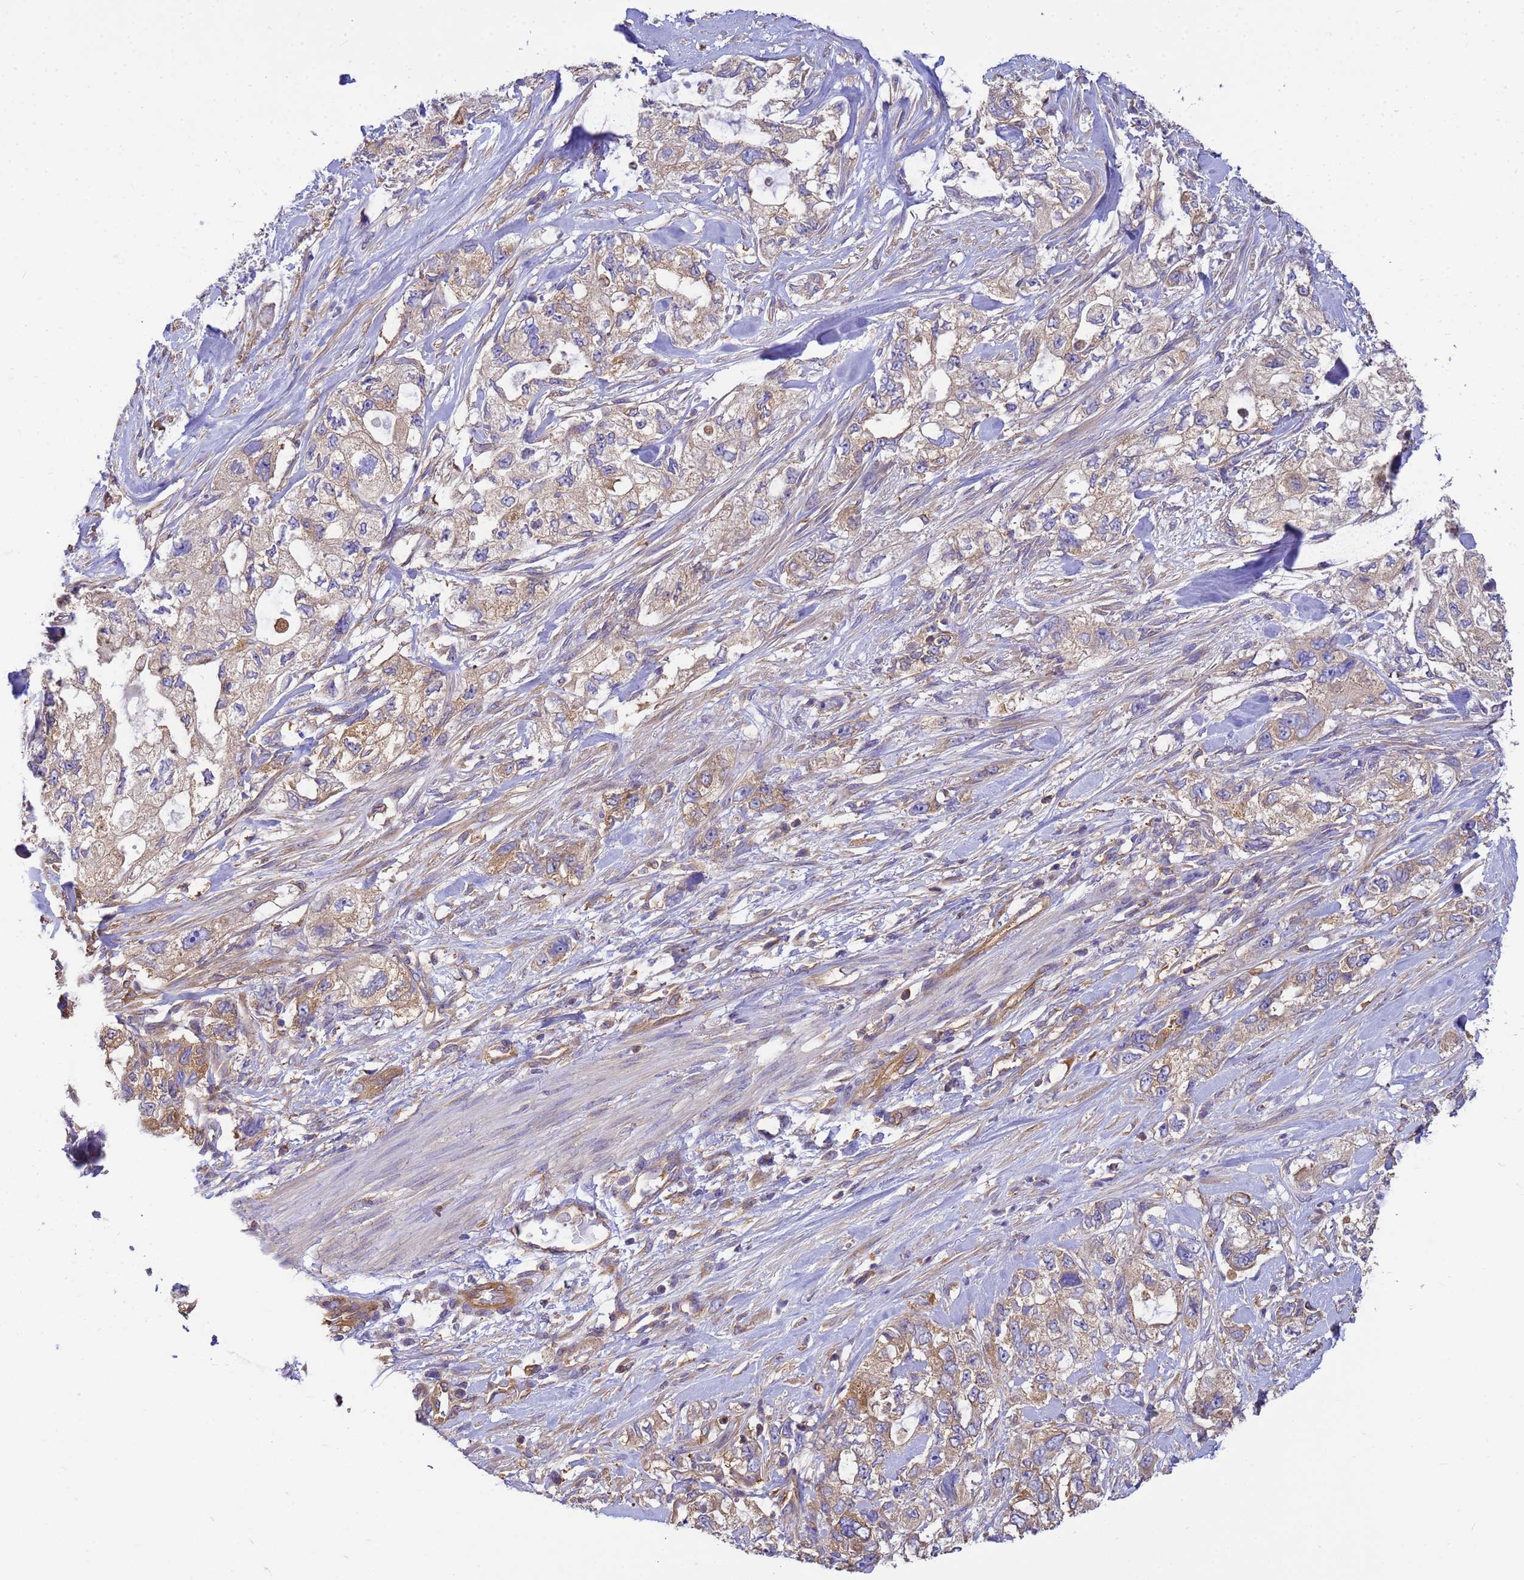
{"staining": {"intensity": "moderate", "quantity": "25%-75%", "location": "cytoplasmic/membranous"}, "tissue": "pancreatic cancer", "cell_type": "Tumor cells", "image_type": "cancer", "snomed": [{"axis": "morphology", "description": "Adenocarcinoma, NOS"}, {"axis": "topography", "description": "Pancreas"}], "caption": "IHC photomicrograph of adenocarcinoma (pancreatic) stained for a protein (brown), which demonstrates medium levels of moderate cytoplasmic/membranous staining in about 25%-75% of tumor cells.", "gene": "TUBB1", "patient": {"sex": "female", "age": 73}}